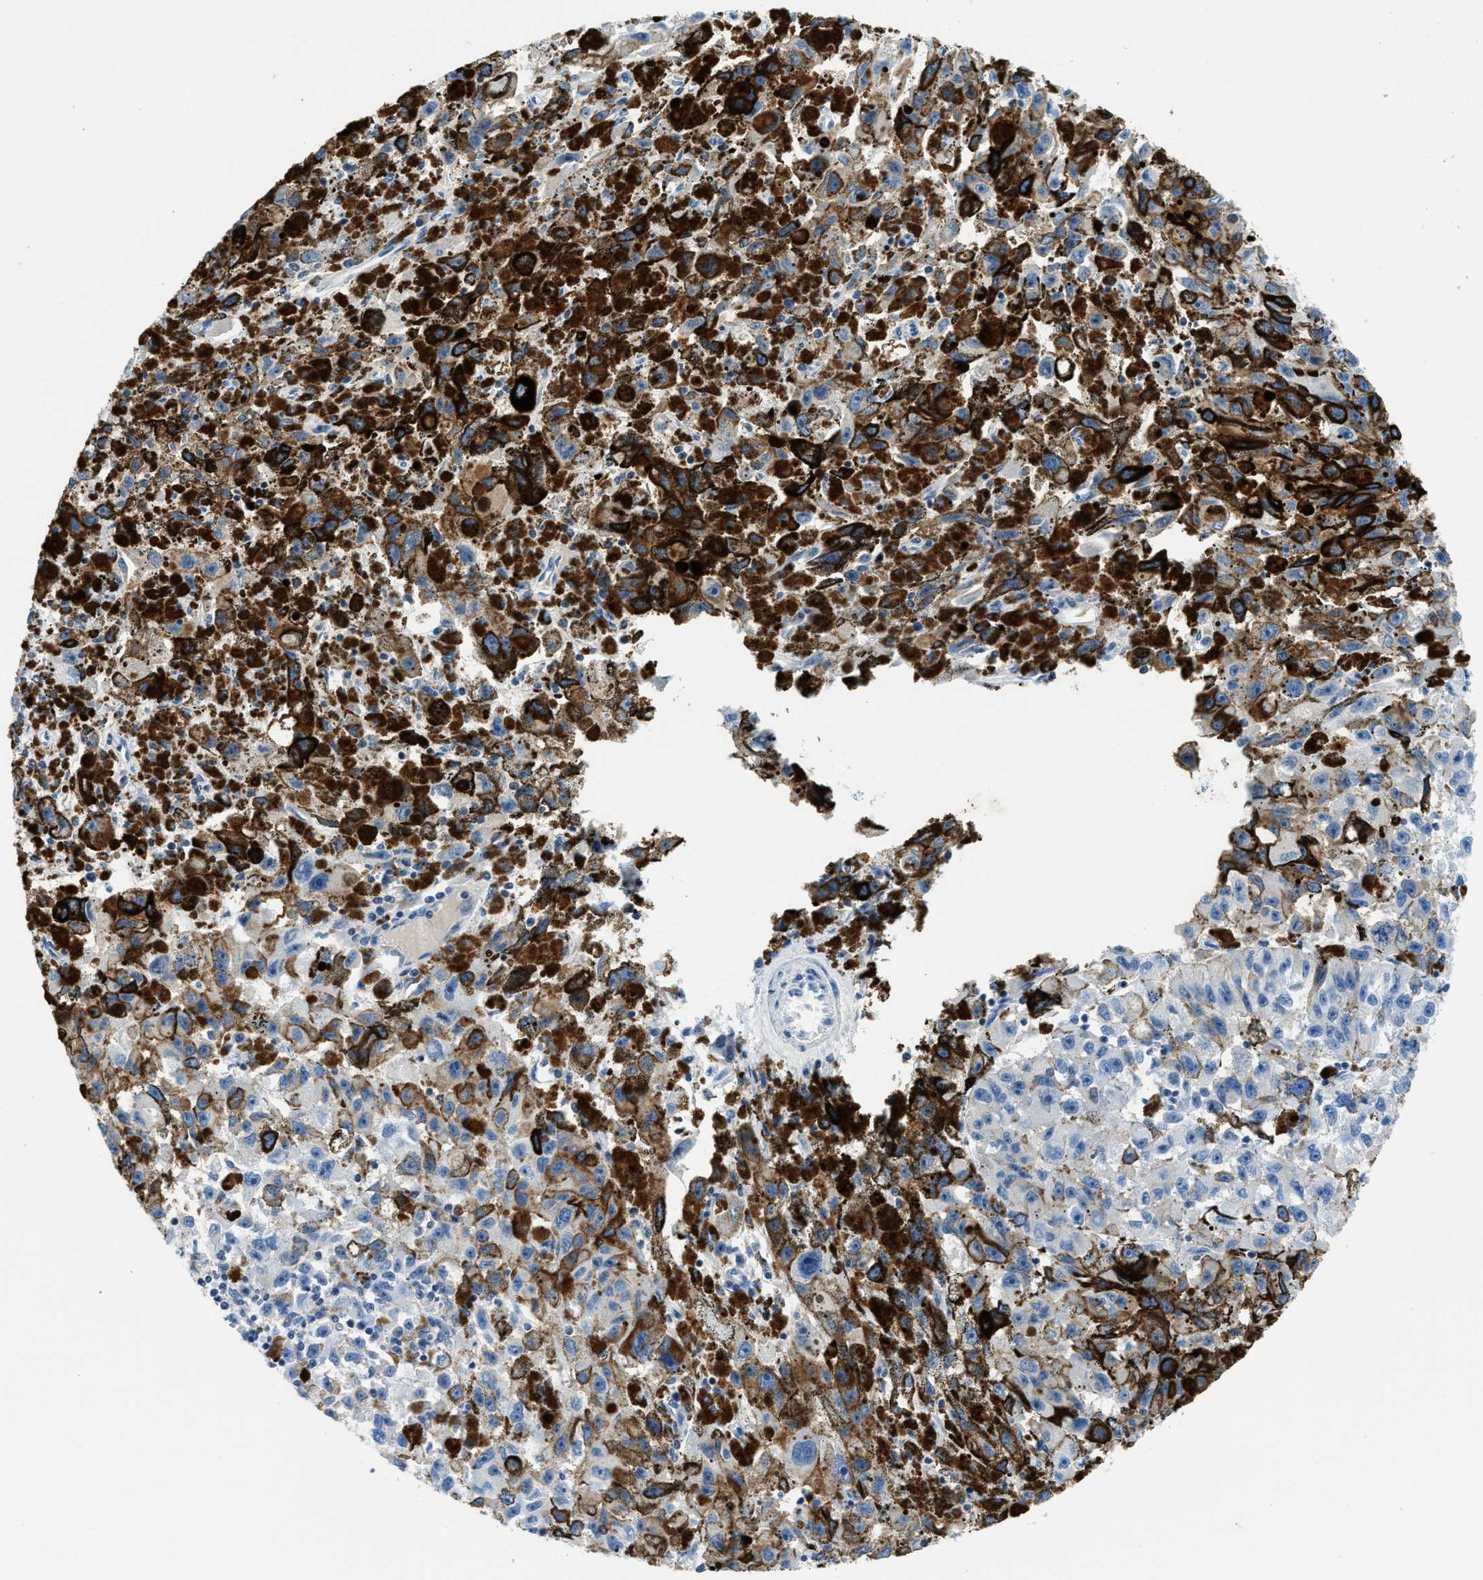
{"staining": {"intensity": "negative", "quantity": "none", "location": "none"}, "tissue": "melanoma", "cell_type": "Tumor cells", "image_type": "cancer", "snomed": [{"axis": "morphology", "description": "Malignant melanoma, NOS"}, {"axis": "topography", "description": "Skin"}], "caption": "Melanoma was stained to show a protein in brown. There is no significant expression in tumor cells.", "gene": "FAM151A", "patient": {"sex": "female", "age": 104}}